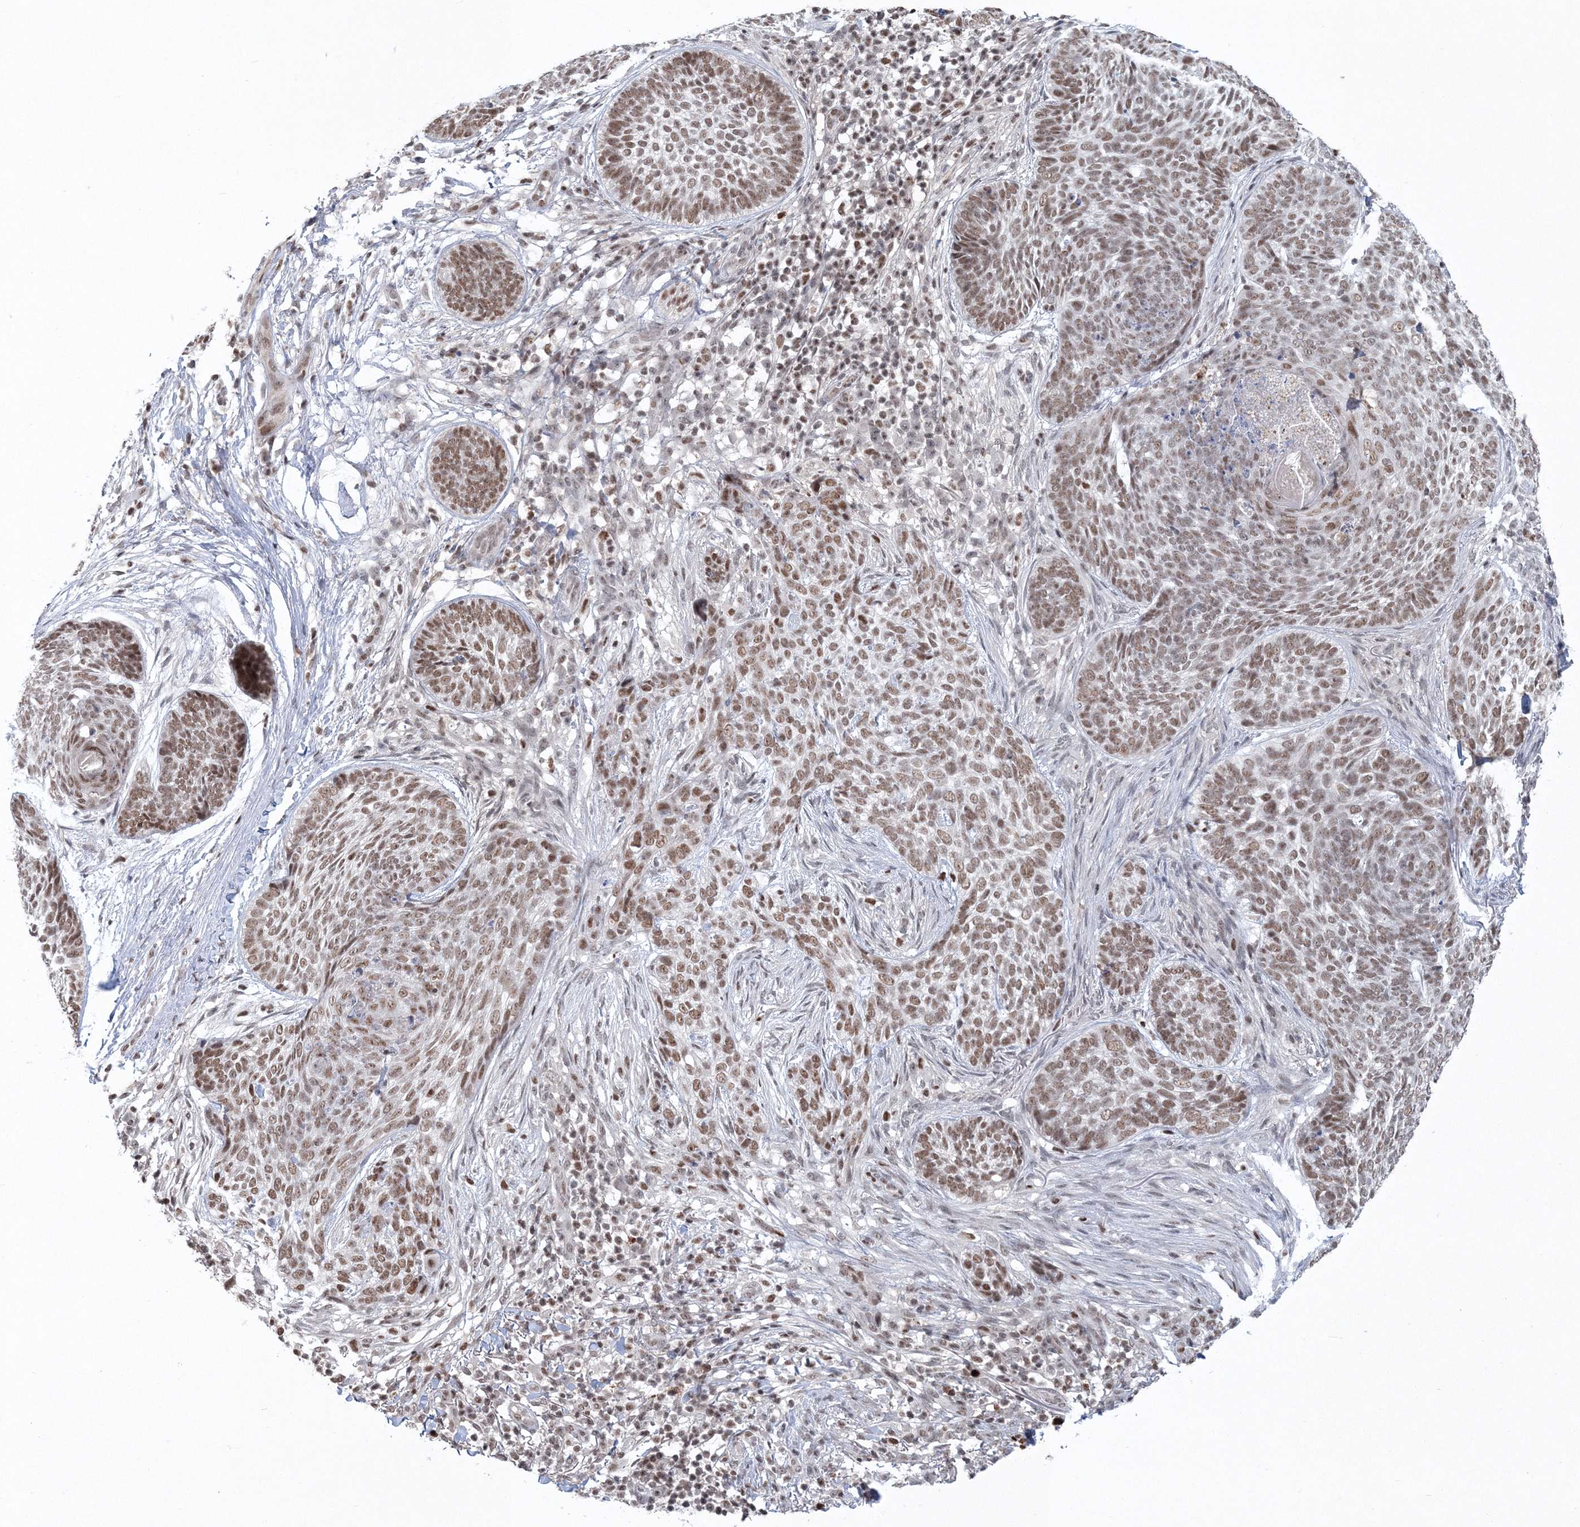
{"staining": {"intensity": "moderate", "quantity": ">75%", "location": "nuclear"}, "tissue": "skin cancer", "cell_type": "Tumor cells", "image_type": "cancer", "snomed": [{"axis": "morphology", "description": "Basal cell carcinoma"}, {"axis": "topography", "description": "Skin"}], "caption": "The immunohistochemical stain shows moderate nuclear expression in tumor cells of skin cancer (basal cell carcinoma) tissue.", "gene": "PDS5A", "patient": {"sex": "female", "age": 64}}